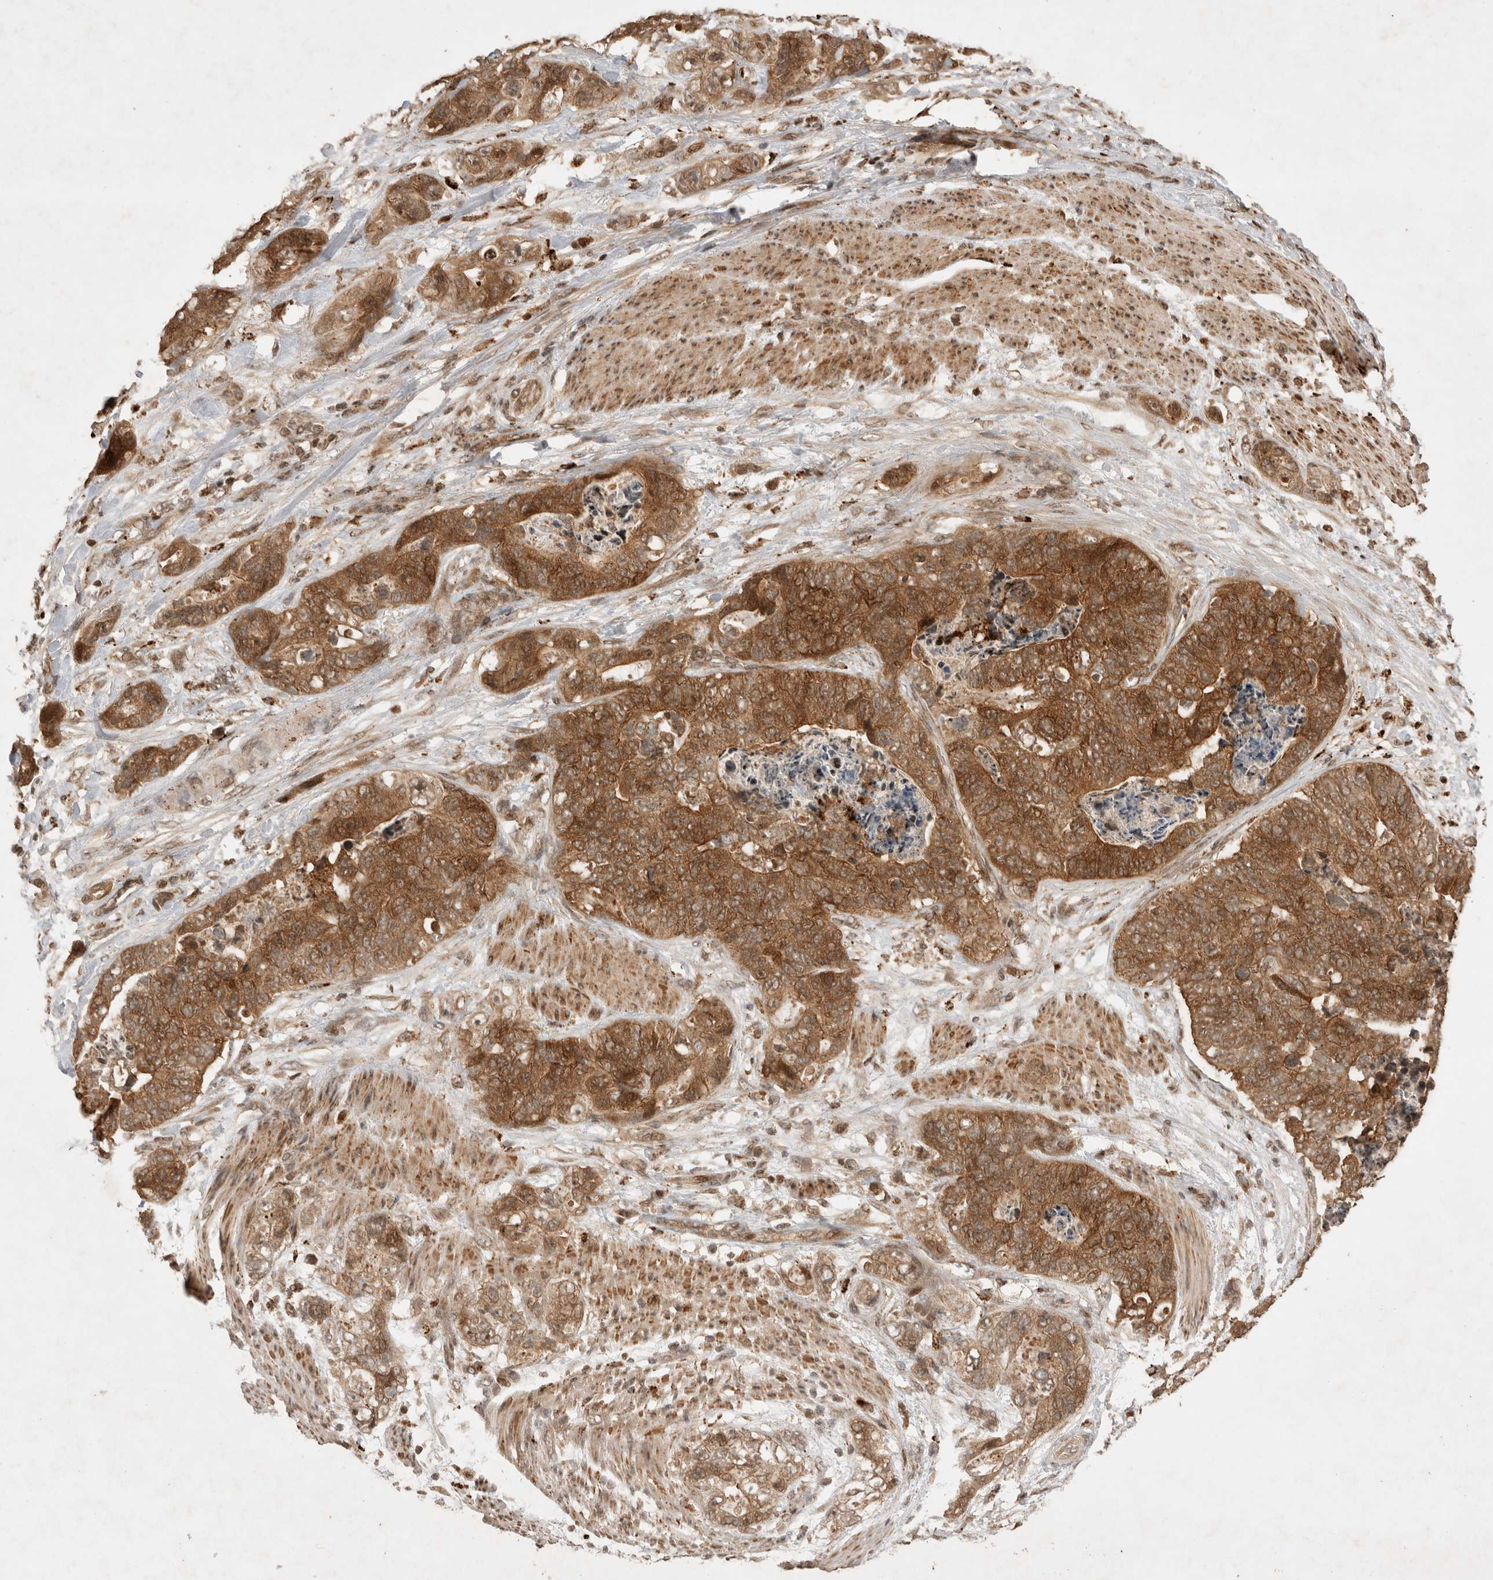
{"staining": {"intensity": "moderate", "quantity": ">75%", "location": "cytoplasmic/membranous"}, "tissue": "stomach cancer", "cell_type": "Tumor cells", "image_type": "cancer", "snomed": [{"axis": "morphology", "description": "Normal tissue, NOS"}, {"axis": "morphology", "description": "Adenocarcinoma, NOS"}, {"axis": "topography", "description": "Stomach"}], "caption": "Tumor cells demonstrate medium levels of moderate cytoplasmic/membranous expression in about >75% of cells in human stomach cancer.", "gene": "FAM221A", "patient": {"sex": "female", "age": 89}}